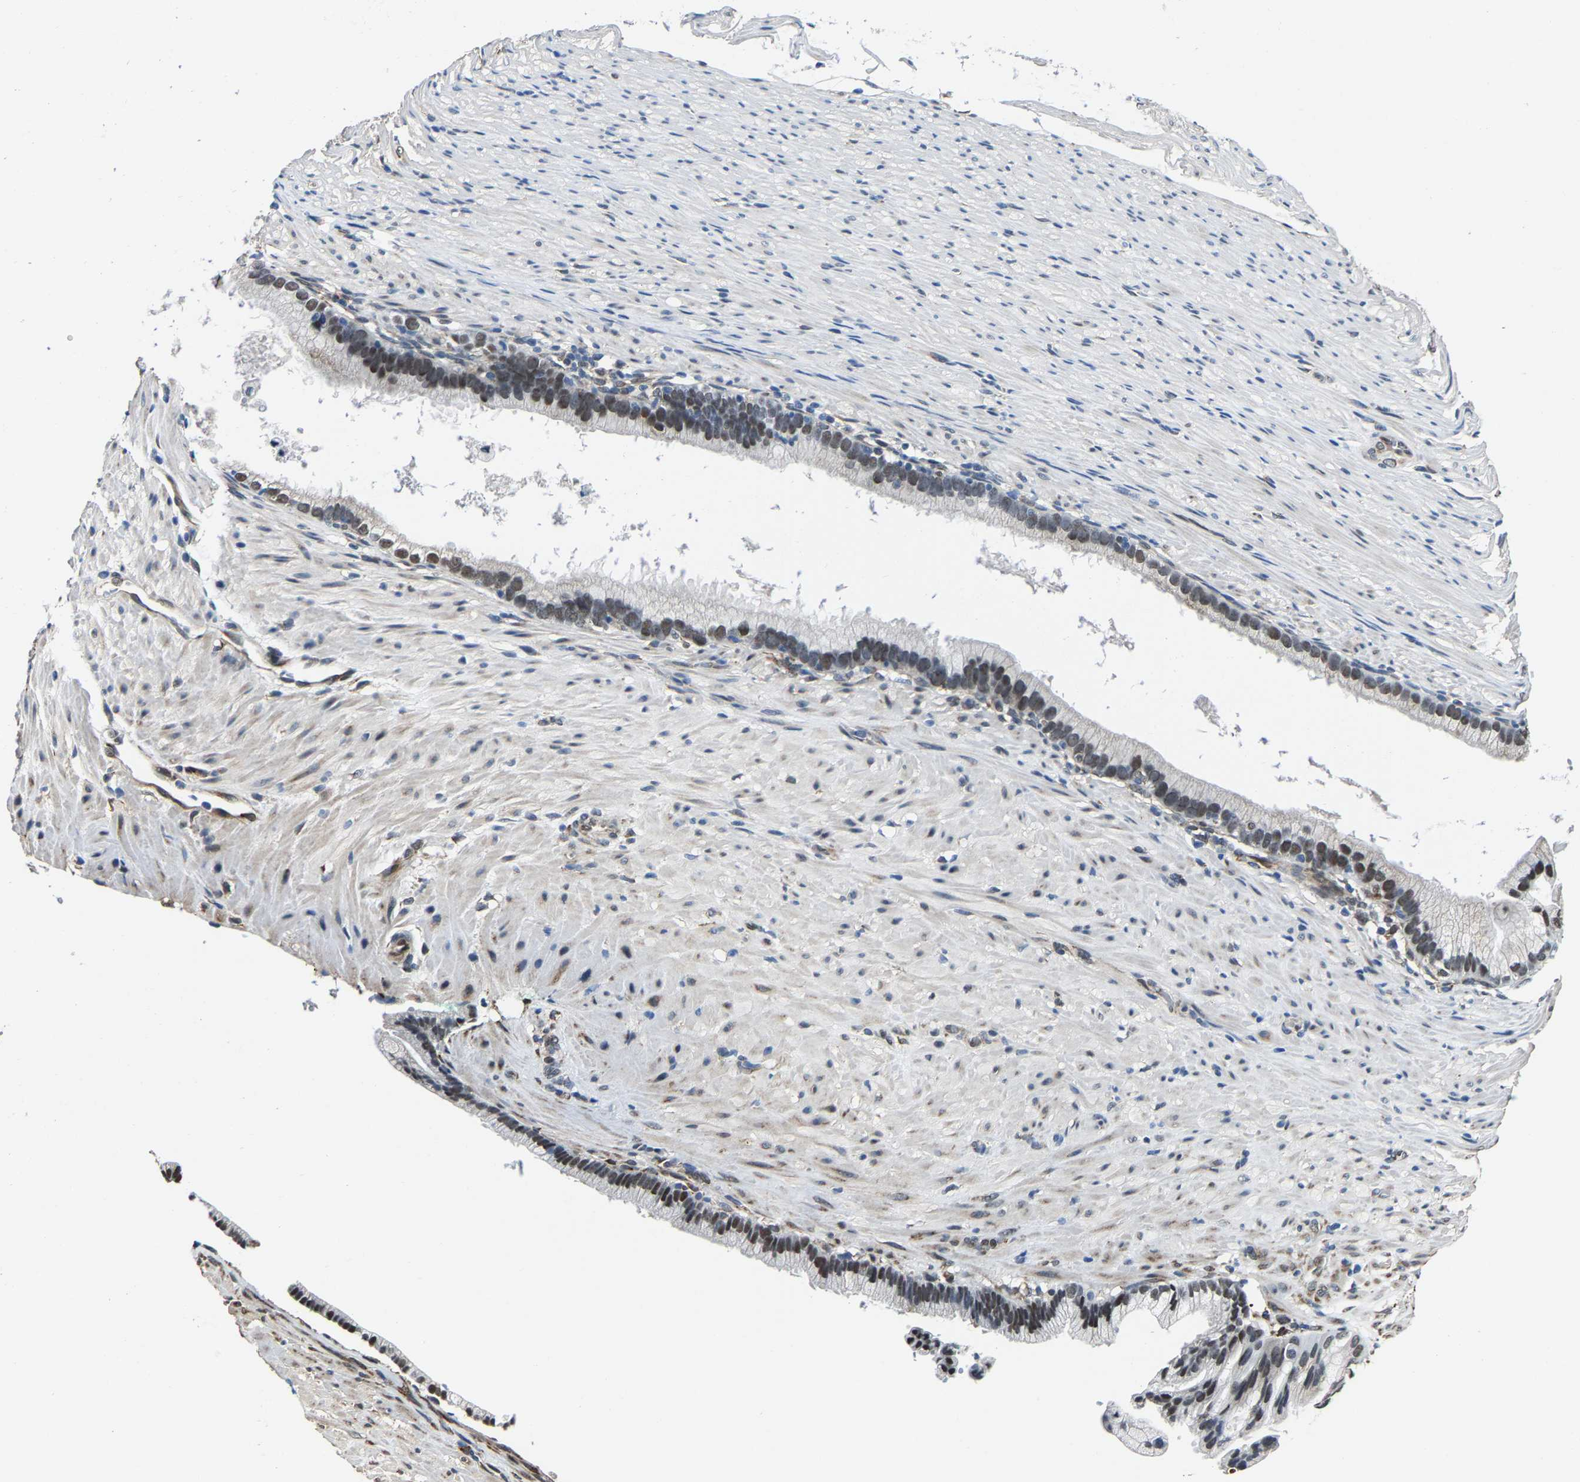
{"staining": {"intensity": "moderate", "quantity": ">75%", "location": "nuclear"}, "tissue": "pancreatic cancer", "cell_type": "Tumor cells", "image_type": "cancer", "snomed": [{"axis": "morphology", "description": "Adenocarcinoma, NOS"}, {"axis": "topography", "description": "Pancreas"}], "caption": "DAB immunohistochemical staining of pancreatic cancer demonstrates moderate nuclear protein expression in about >75% of tumor cells.", "gene": "METTL1", "patient": {"sex": "male", "age": 69}}